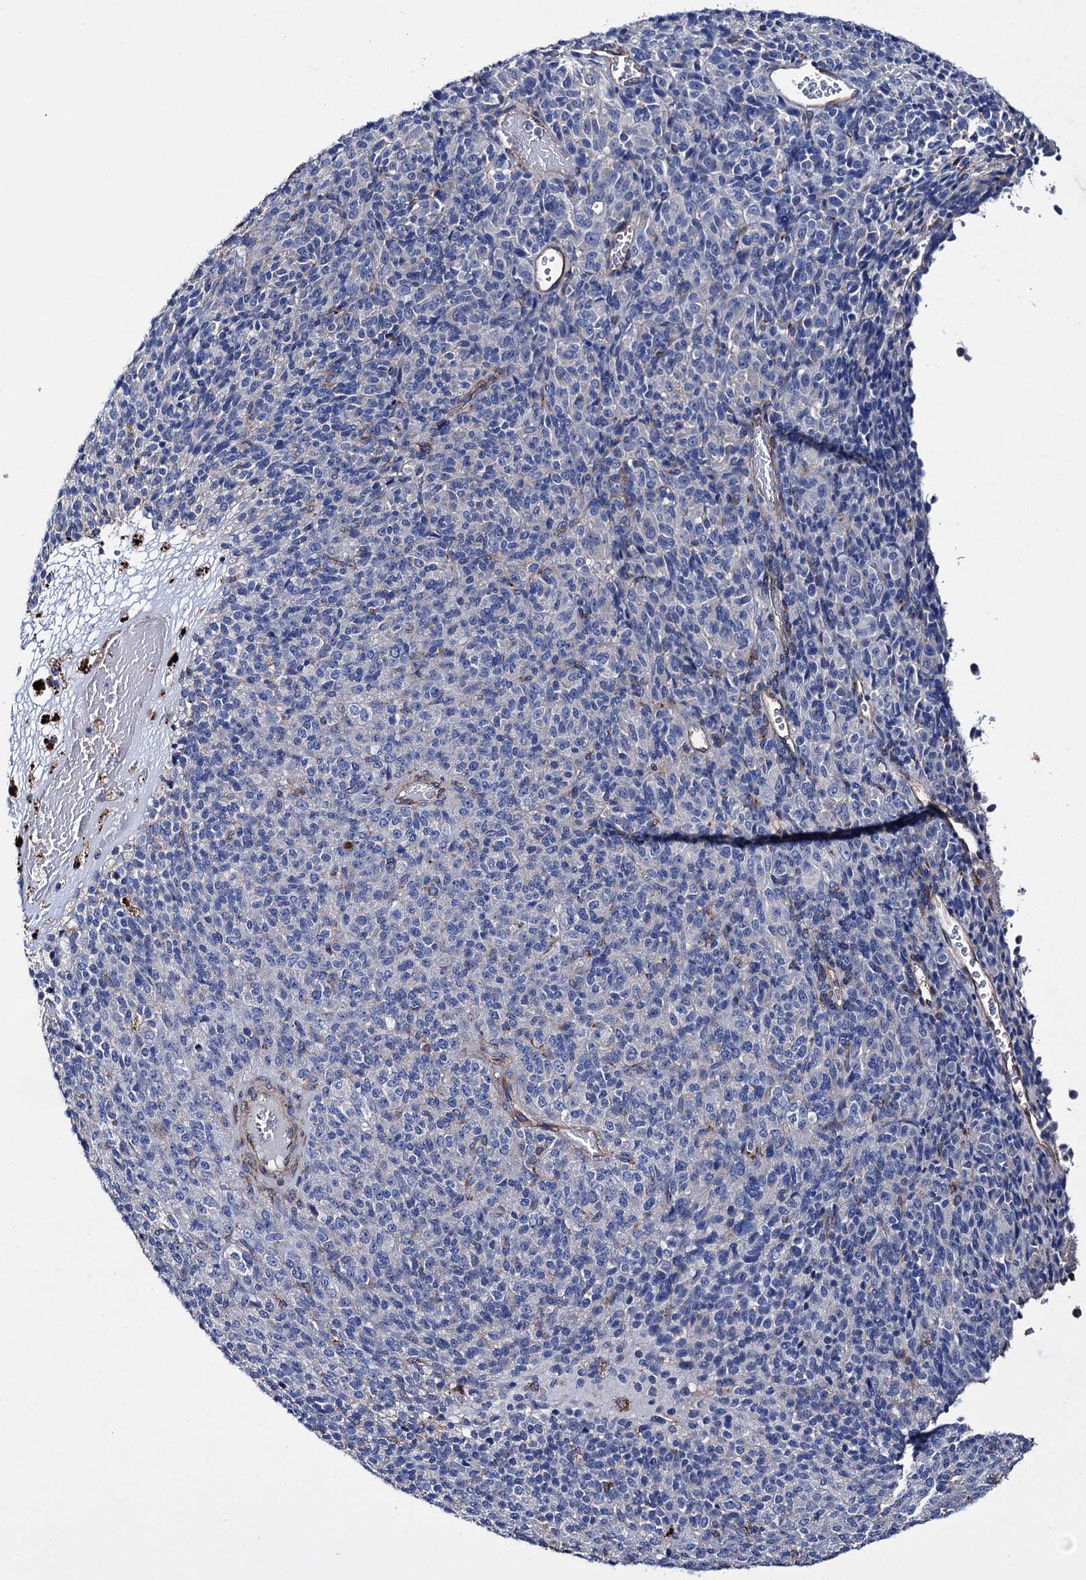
{"staining": {"intensity": "negative", "quantity": "none", "location": "none"}, "tissue": "melanoma", "cell_type": "Tumor cells", "image_type": "cancer", "snomed": [{"axis": "morphology", "description": "Malignant melanoma, Metastatic site"}, {"axis": "topography", "description": "Brain"}], "caption": "Immunohistochemical staining of human melanoma displays no significant staining in tumor cells.", "gene": "SCPEP1", "patient": {"sex": "female", "age": 56}}